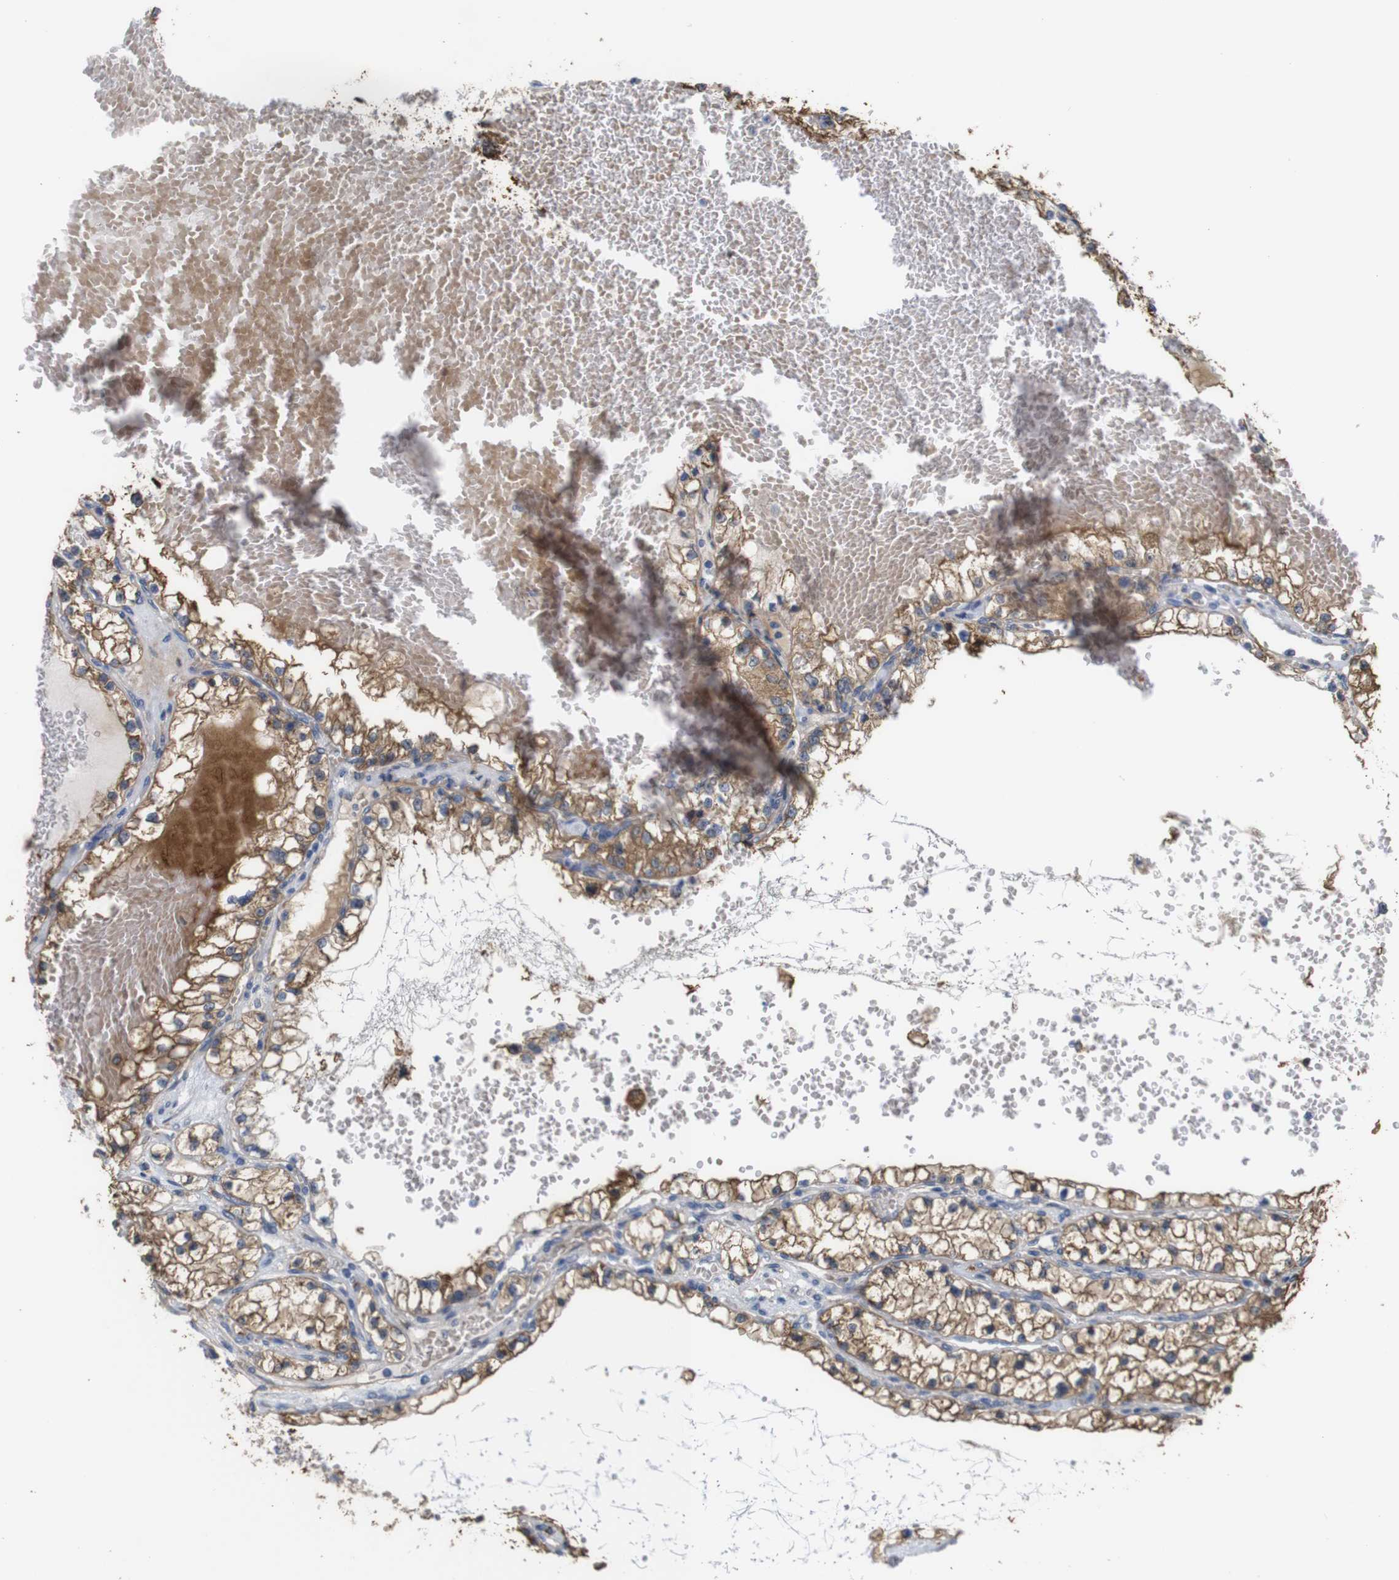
{"staining": {"intensity": "moderate", "quantity": ">75%", "location": "cytoplasmic/membranous"}, "tissue": "renal cancer", "cell_type": "Tumor cells", "image_type": "cancer", "snomed": [{"axis": "morphology", "description": "Adenocarcinoma, NOS"}, {"axis": "topography", "description": "Kidney"}], "caption": "This histopathology image displays renal adenocarcinoma stained with IHC to label a protein in brown. The cytoplasmic/membranous of tumor cells show moderate positivity for the protein. Nuclei are counter-stained blue.", "gene": "PTPRR", "patient": {"sex": "male", "age": 68}}